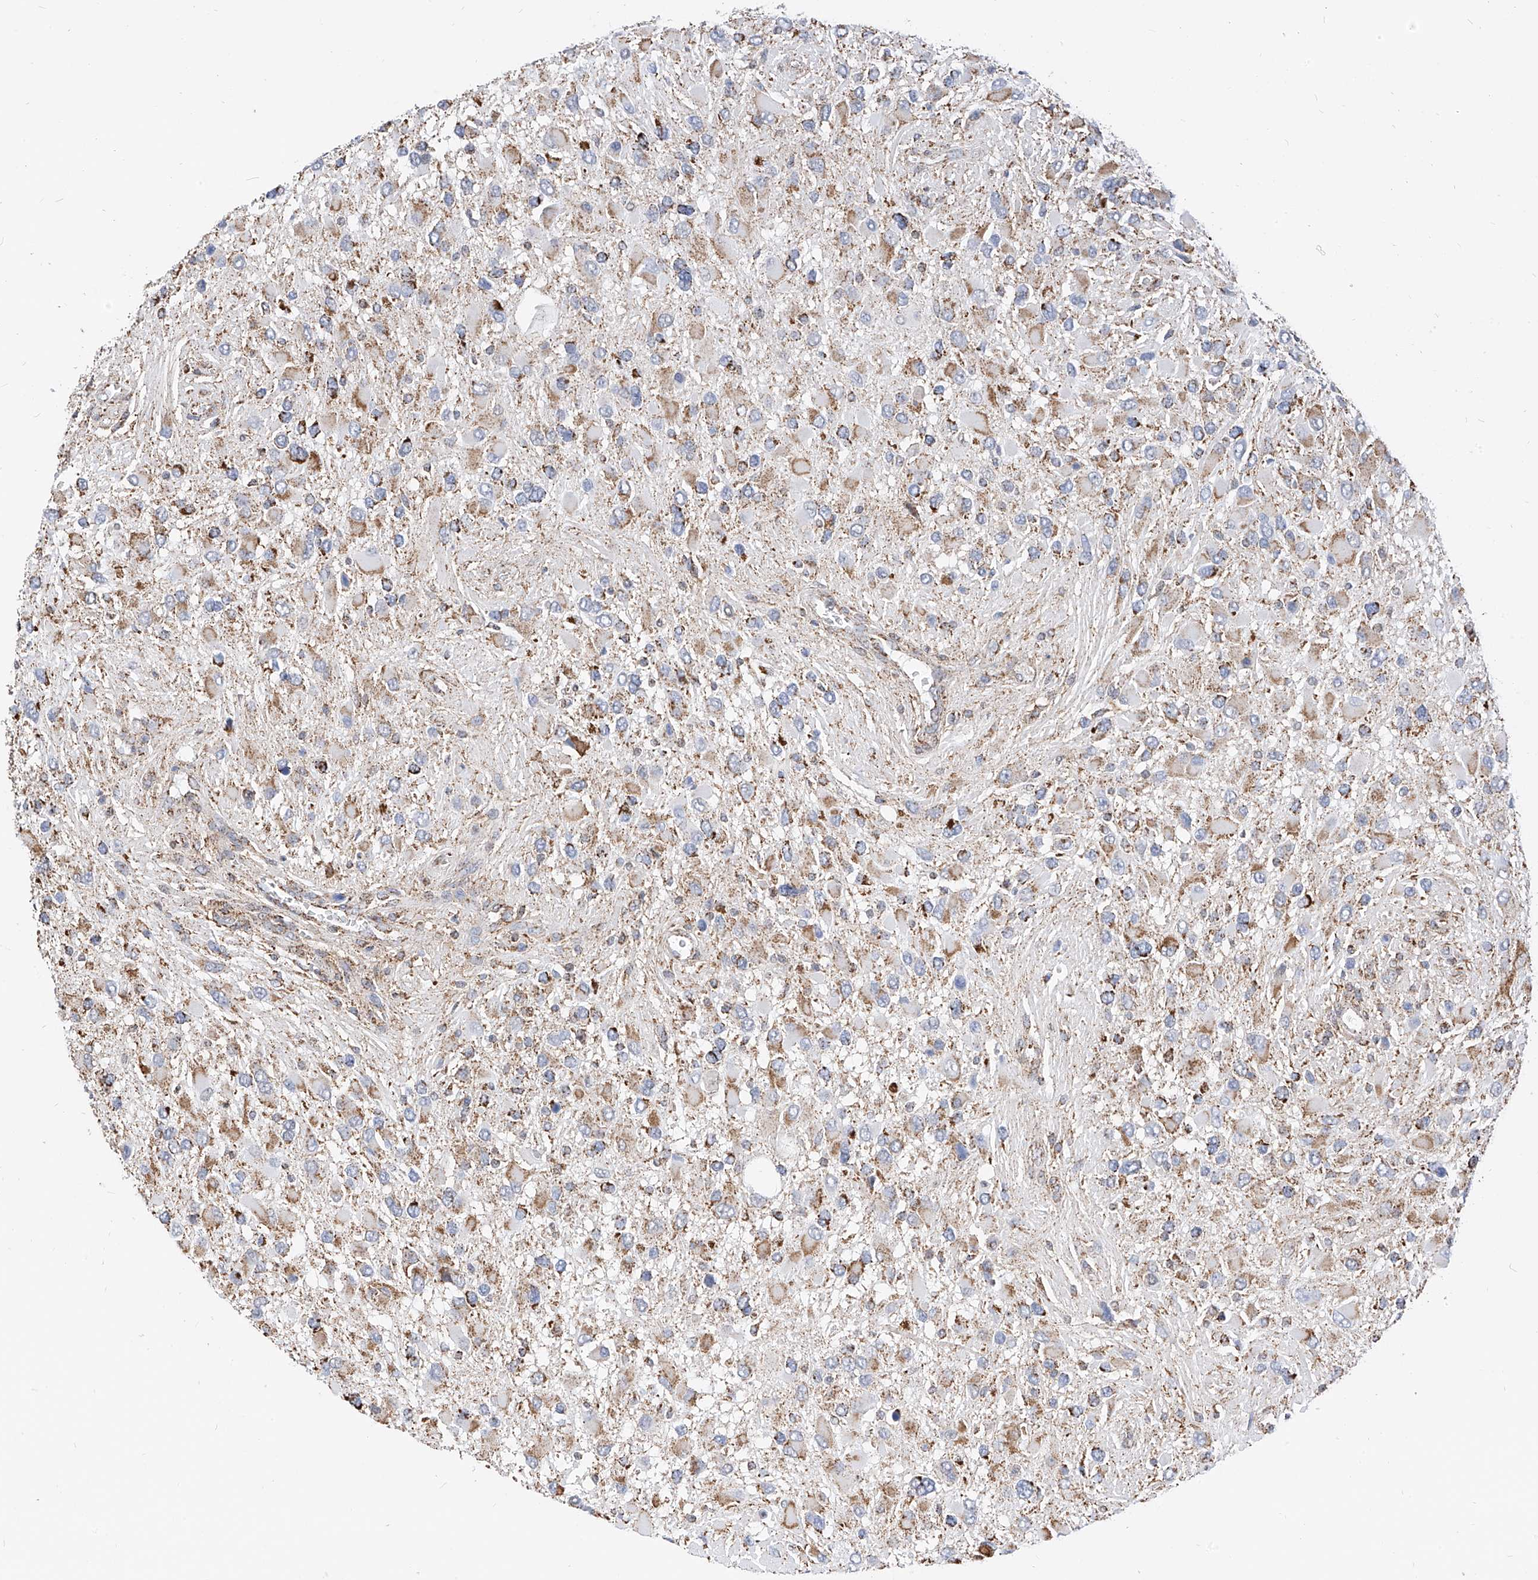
{"staining": {"intensity": "moderate", "quantity": "25%-75%", "location": "cytoplasmic/membranous"}, "tissue": "glioma", "cell_type": "Tumor cells", "image_type": "cancer", "snomed": [{"axis": "morphology", "description": "Glioma, malignant, High grade"}, {"axis": "topography", "description": "Brain"}], "caption": "Glioma stained with a brown dye reveals moderate cytoplasmic/membranous positive expression in about 25%-75% of tumor cells.", "gene": "NALCN", "patient": {"sex": "male", "age": 53}}